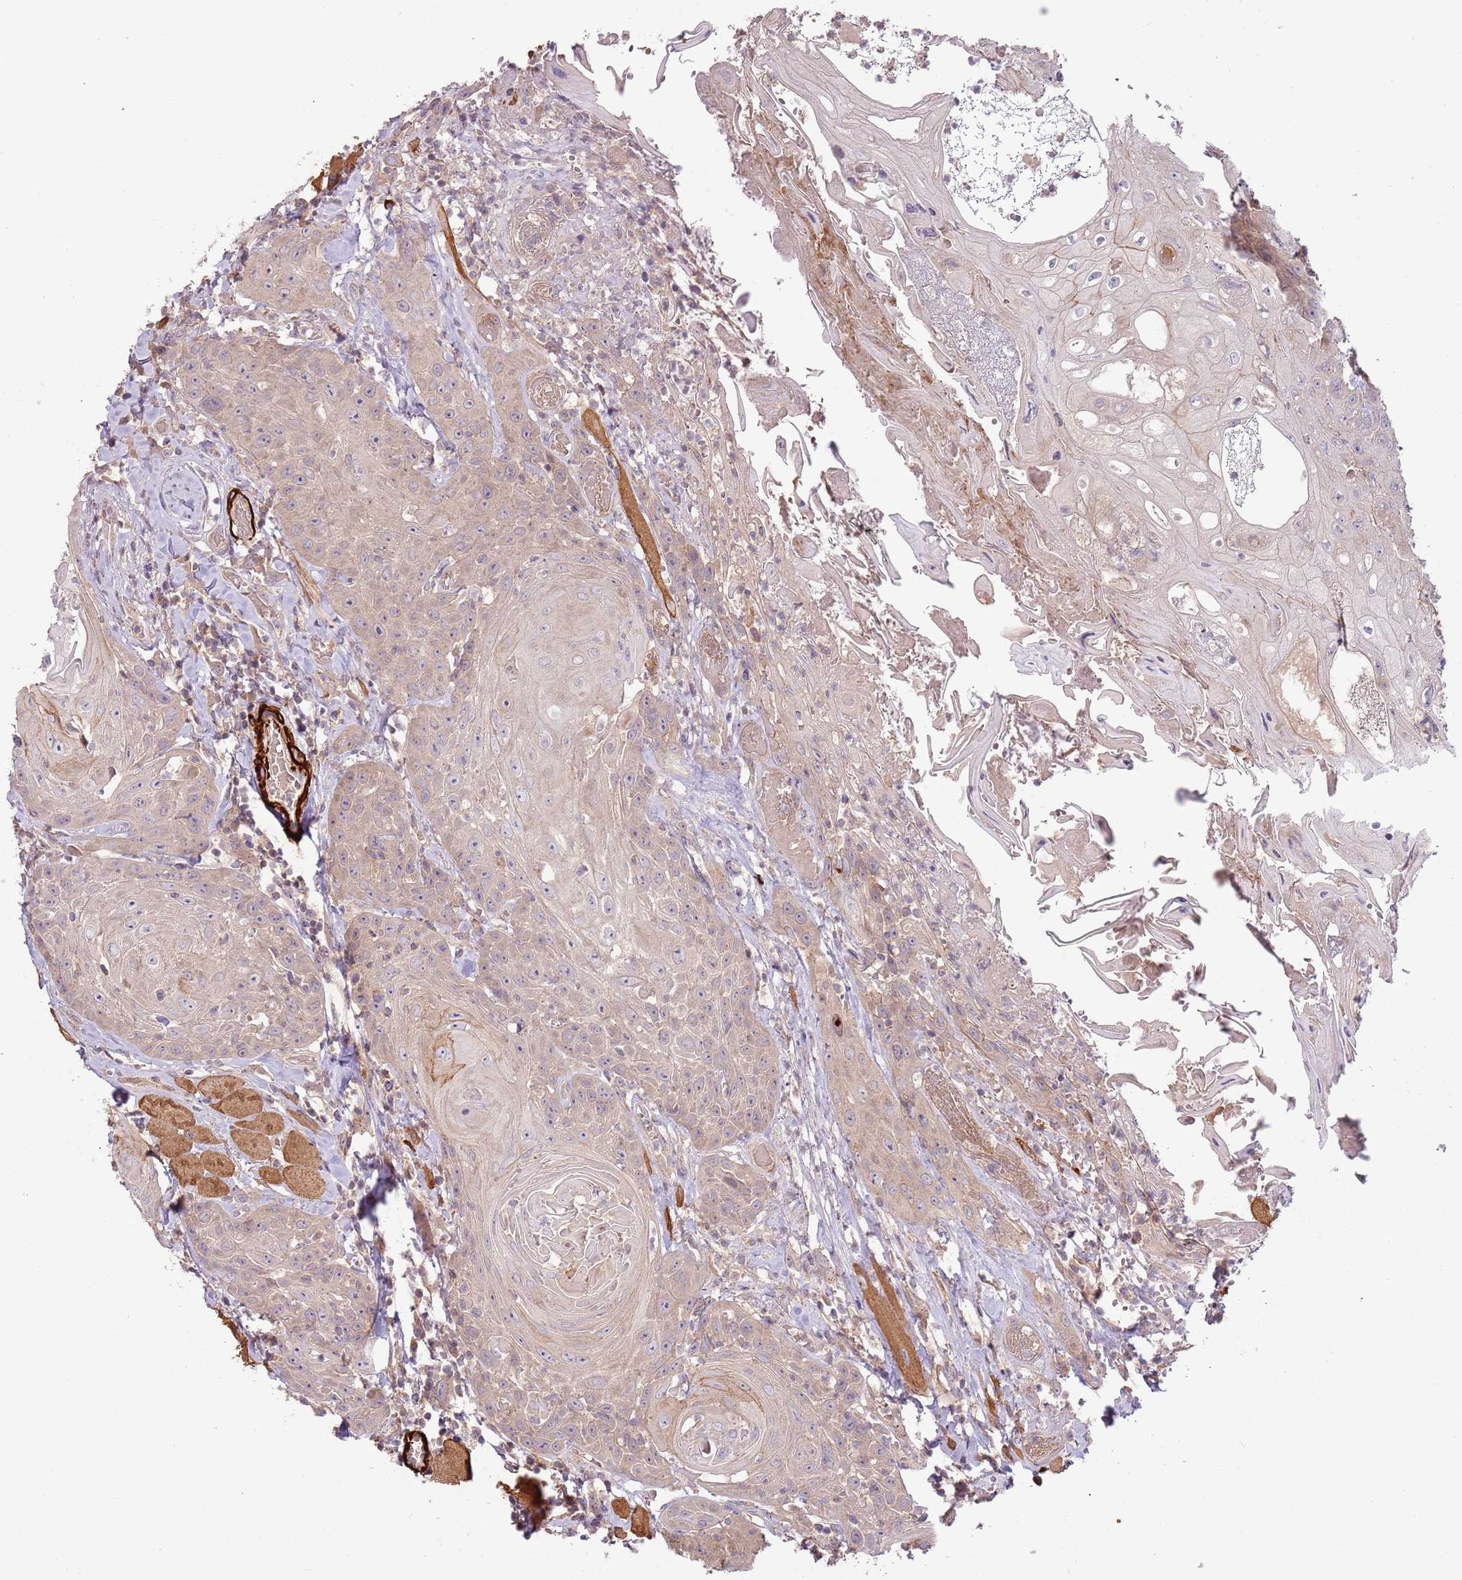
{"staining": {"intensity": "moderate", "quantity": "<25%", "location": "cytoplasmic/membranous"}, "tissue": "head and neck cancer", "cell_type": "Tumor cells", "image_type": "cancer", "snomed": [{"axis": "morphology", "description": "Squamous cell carcinoma, NOS"}, {"axis": "topography", "description": "Head-Neck"}], "caption": "IHC of head and neck cancer (squamous cell carcinoma) displays low levels of moderate cytoplasmic/membranous expression in about <25% of tumor cells. (DAB (3,3'-diaminobenzidine) IHC, brown staining for protein, blue staining for nuclei).", "gene": "RNF128", "patient": {"sex": "female", "age": 59}}